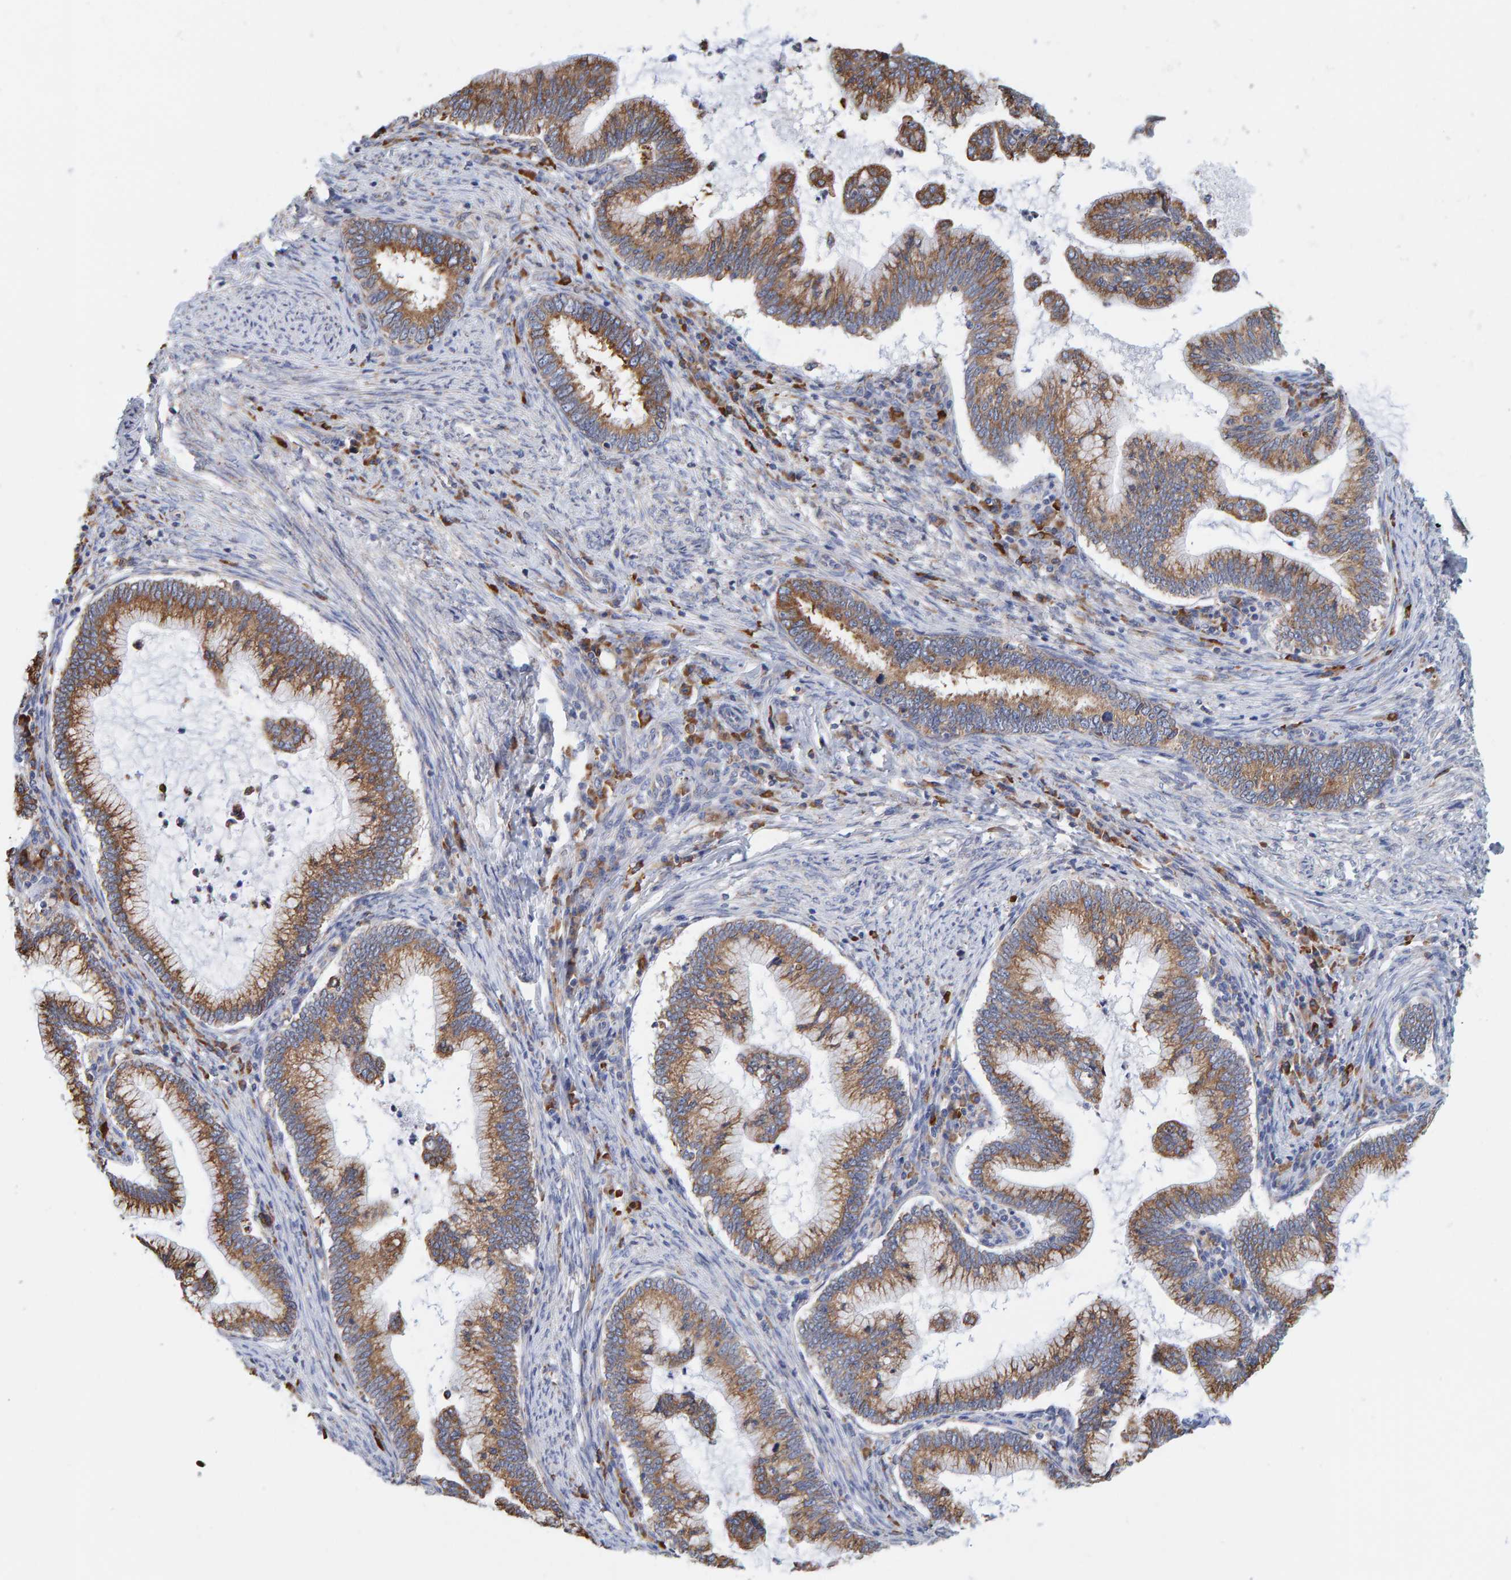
{"staining": {"intensity": "moderate", "quantity": ">75%", "location": "cytoplasmic/membranous"}, "tissue": "cervical cancer", "cell_type": "Tumor cells", "image_type": "cancer", "snomed": [{"axis": "morphology", "description": "Adenocarcinoma, NOS"}, {"axis": "topography", "description": "Cervix"}], "caption": "Approximately >75% of tumor cells in adenocarcinoma (cervical) demonstrate moderate cytoplasmic/membranous protein staining as visualized by brown immunohistochemical staining.", "gene": "SGPL1", "patient": {"sex": "female", "age": 36}}